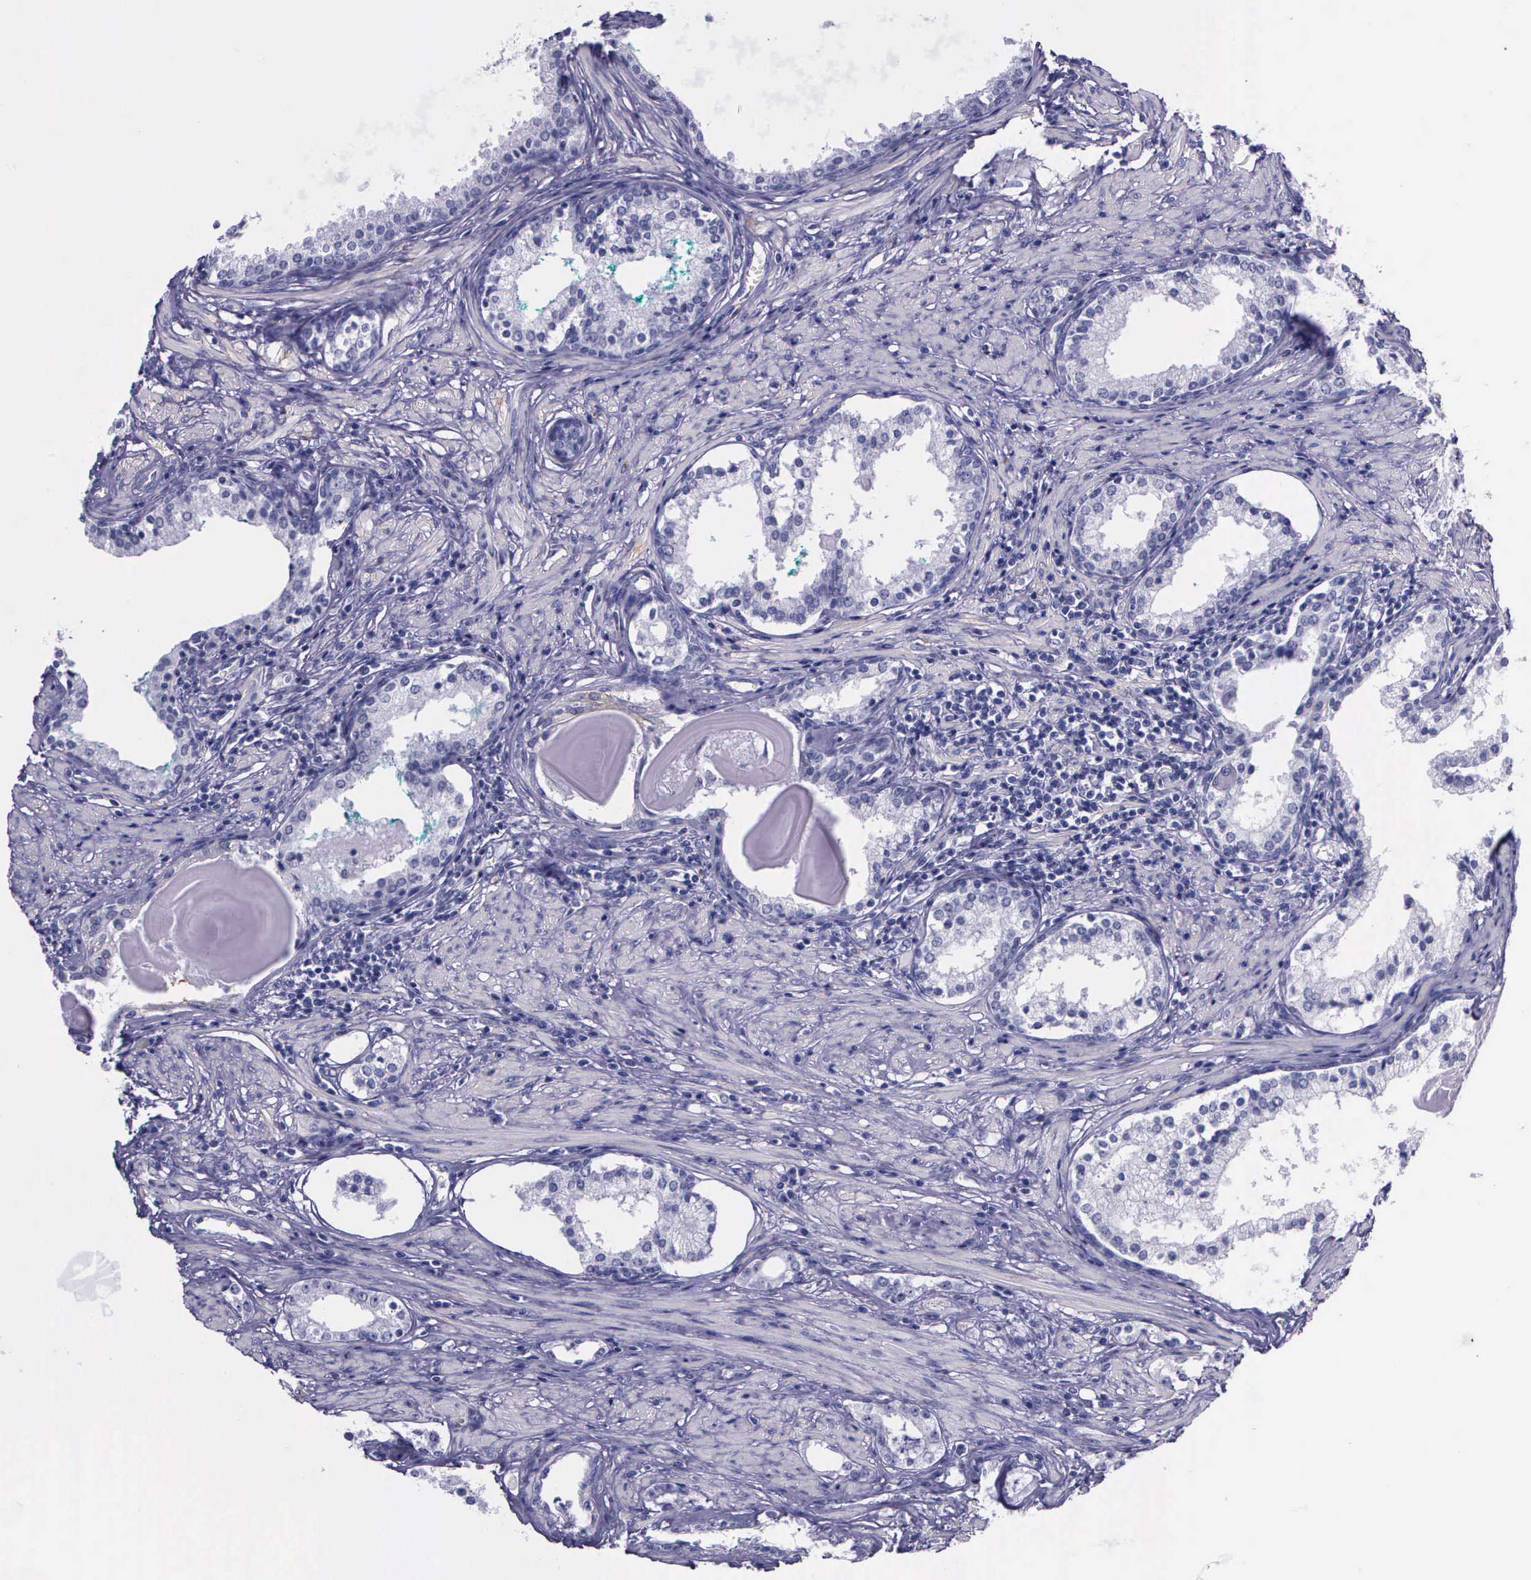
{"staining": {"intensity": "negative", "quantity": "none", "location": "none"}, "tissue": "prostate cancer", "cell_type": "Tumor cells", "image_type": "cancer", "snomed": [{"axis": "morphology", "description": "Adenocarcinoma, Medium grade"}, {"axis": "topography", "description": "Prostate"}], "caption": "Image shows no significant protein expression in tumor cells of medium-grade adenocarcinoma (prostate). (DAB IHC with hematoxylin counter stain).", "gene": "AHNAK2", "patient": {"sex": "male", "age": 73}}